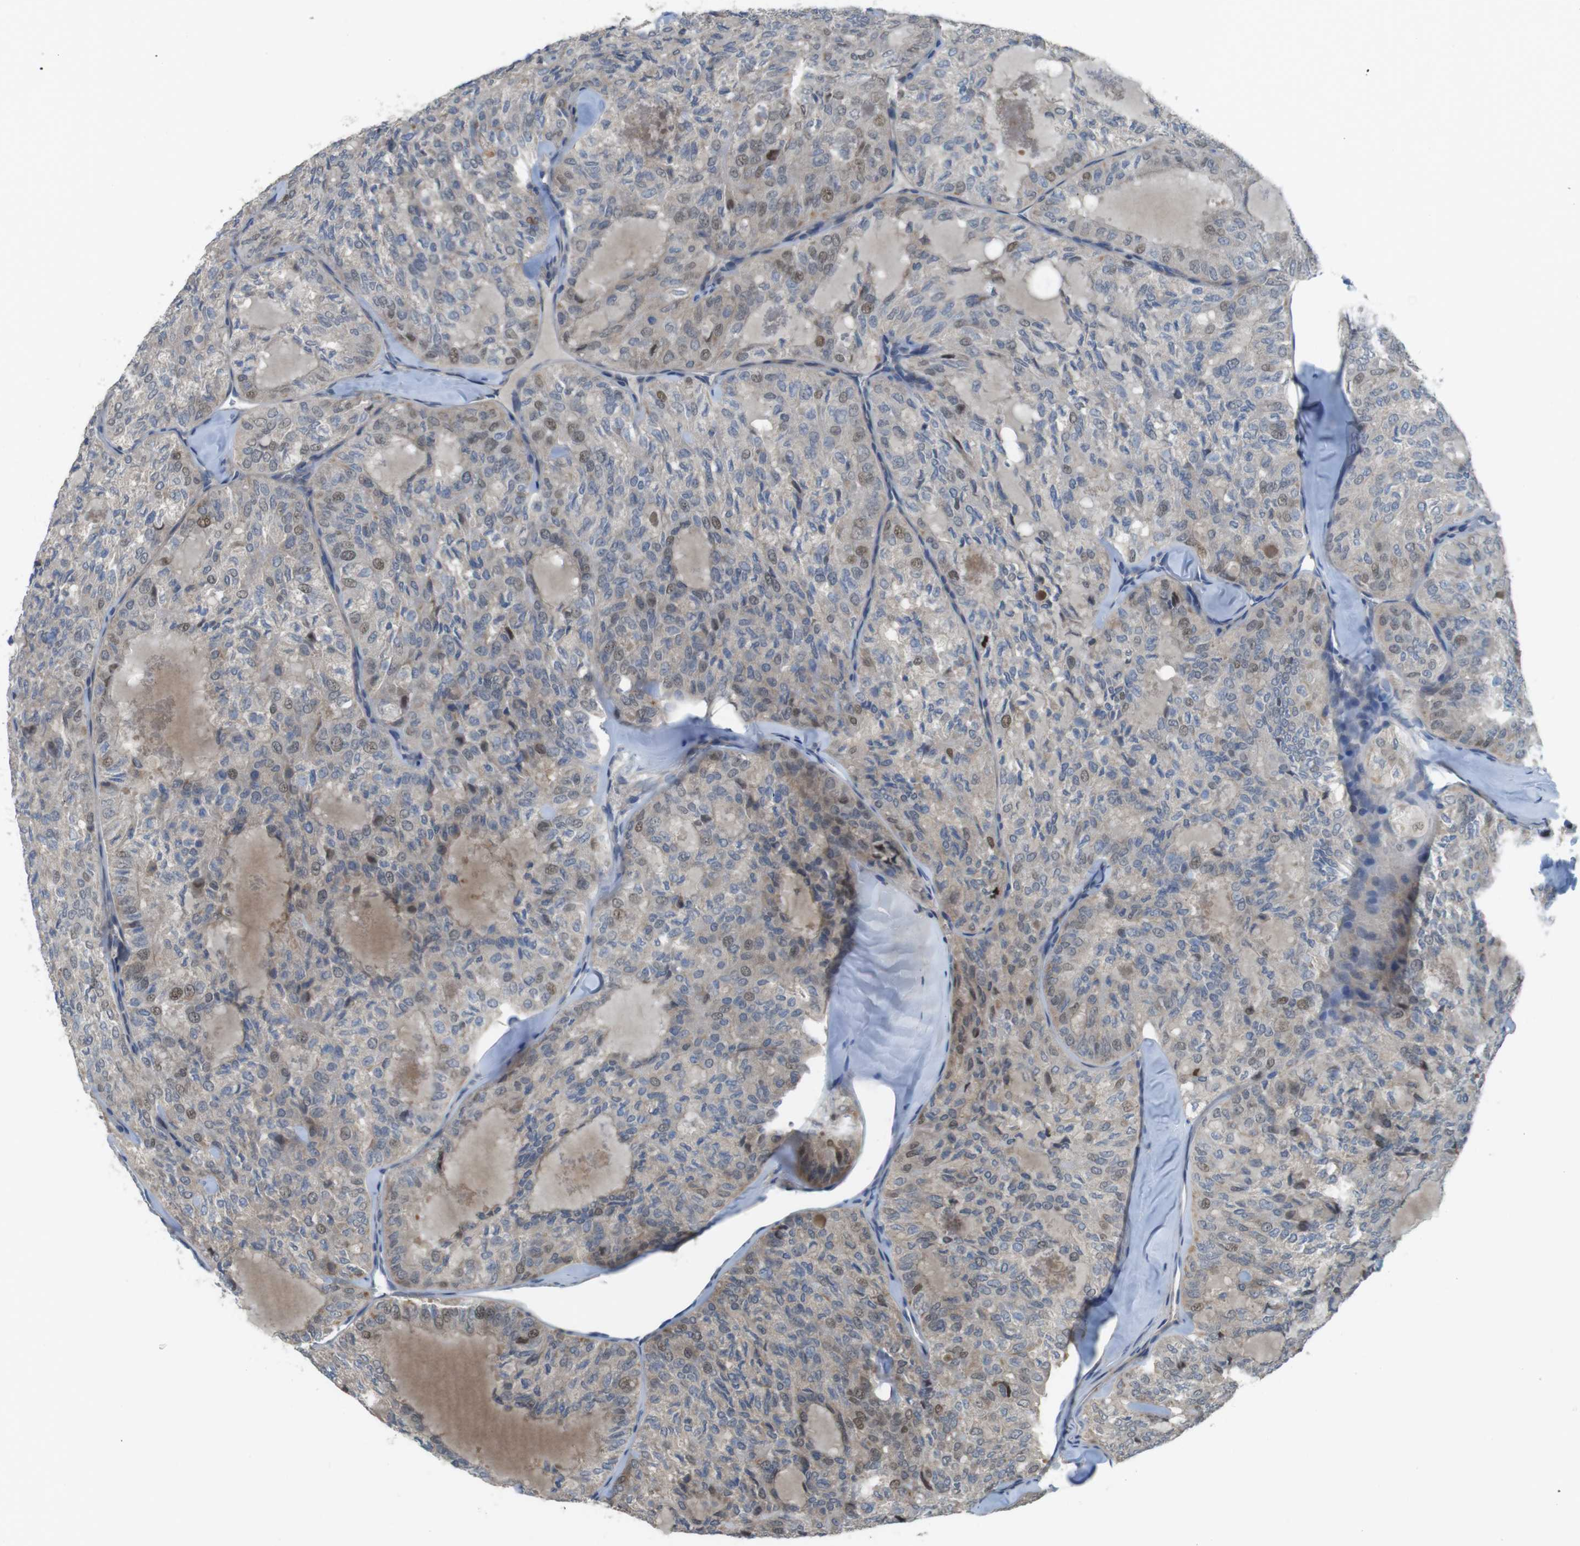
{"staining": {"intensity": "weak", "quantity": "25%-75%", "location": "cytoplasmic/membranous,nuclear"}, "tissue": "thyroid cancer", "cell_type": "Tumor cells", "image_type": "cancer", "snomed": [{"axis": "morphology", "description": "Follicular adenoma carcinoma, NOS"}, {"axis": "topography", "description": "Thyroid gland"}], "caption": "The photomicrograph demonstrates immunohistochemical staining of thyroid cancer. There is weak cytoplasmic/membranous and nuclear expression is present in approximately 25%-75% of tumor cells.", "gene": "ABHD15", "patient": {"sex": "male", "age": 75}}